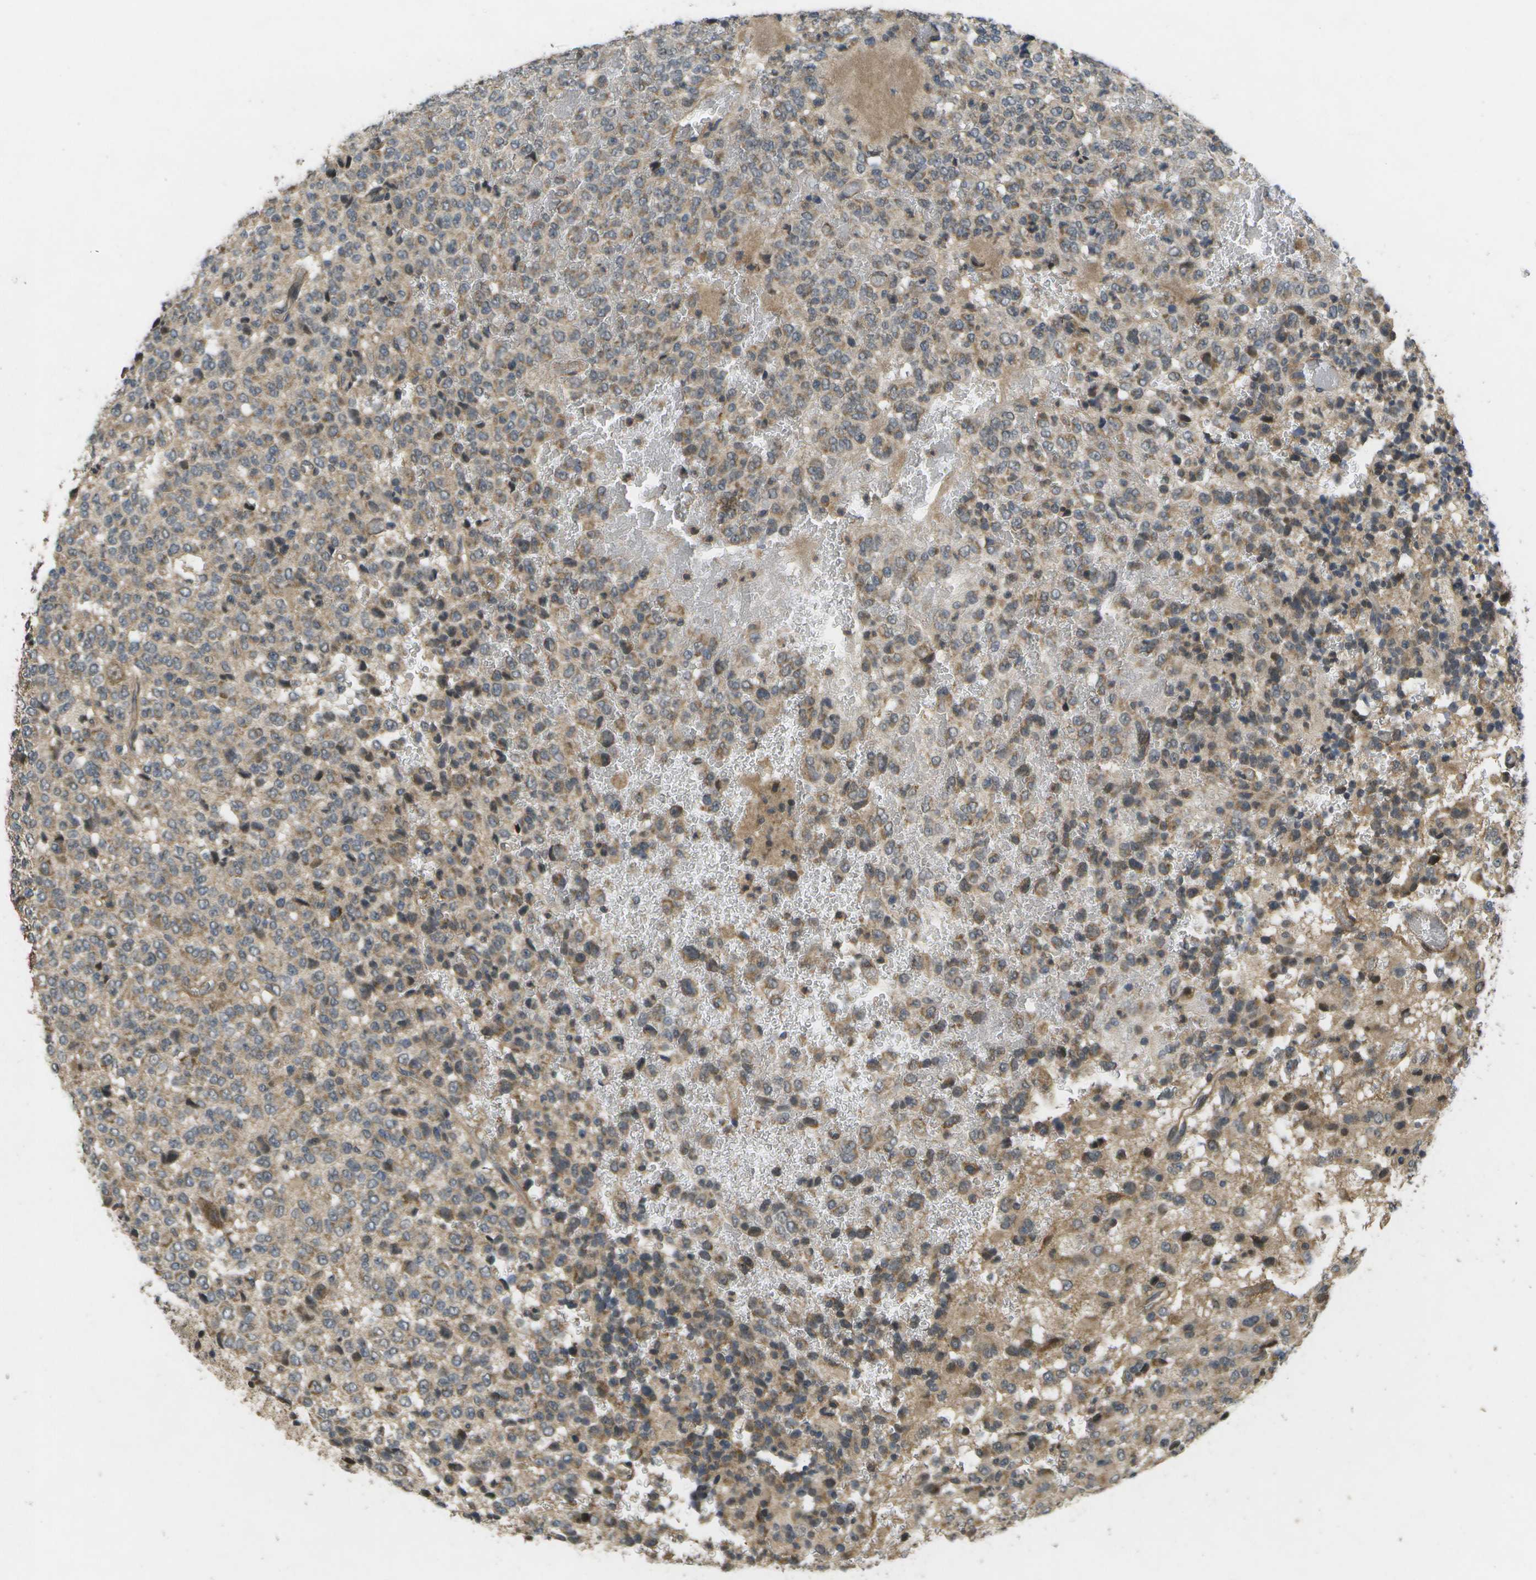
{"staining": {"intensity": "weak", "quantity": ">75%", "location": "cytoplasmic/membranous"}, "tissue": "glioma", "cell_type": "Tumor cells", "image_type": "cancer", "snomed": [{"axis": "morphology", "description": "Glioma, malignant, High grade"}, {"axis": "topography", "description": "pancreas cauda"}], "caption": "The micrograph displays staining of malignant high-grade glioma, revealing weak cytoplasmic/membranous protein positivity (brown color) within tumor cells.", "gene": "ALAS1", "patient": {"sex": "male", "age": 60}}